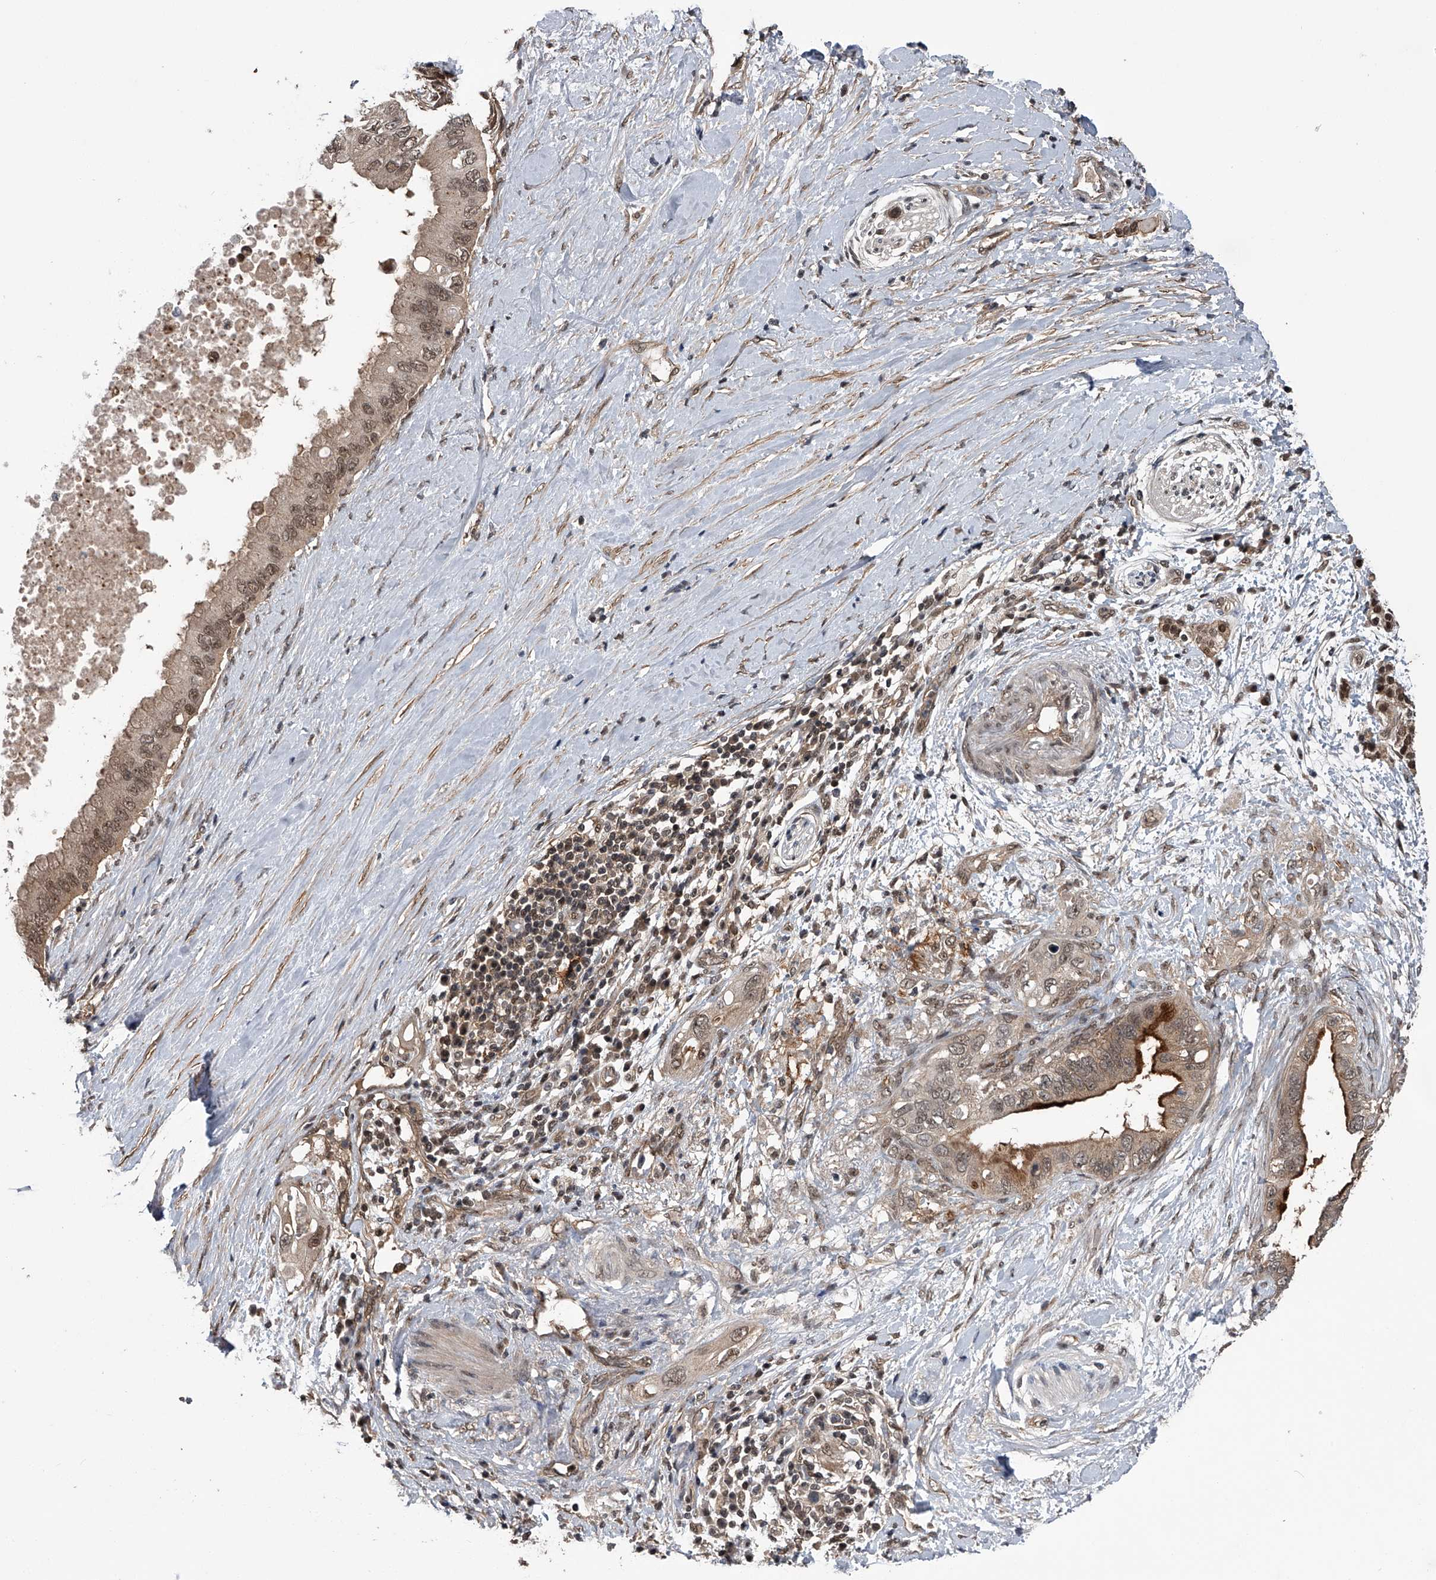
{"staining": {"intensity": "moderate", "quantity": ">75%", "location": "cytoplasmic/membranous,nuclear"}, "tissue": "pancreatic cancer", "cell_type": "Tumor cells", "image_type": "cancer", "snomed": [{"axis": "morphology", "description": "Adenocarcinoma, NOS"}, {"axis": "topography", "description": "Pancreas"}], "caption": "The immunohistochemical stain highlights moderate cytoplasmic/membranous and nuclear expression in tumor cells of adenocarcinoma (pancreatic) tissue. Using DAB (3,3'-diaminobenzidine) (brown) and hematoxylin (blue) stains, captured at high magnification using brightfield microscopy.", "gene": "SLC12A8", "patient": {"sex": "female", "age": 56}}